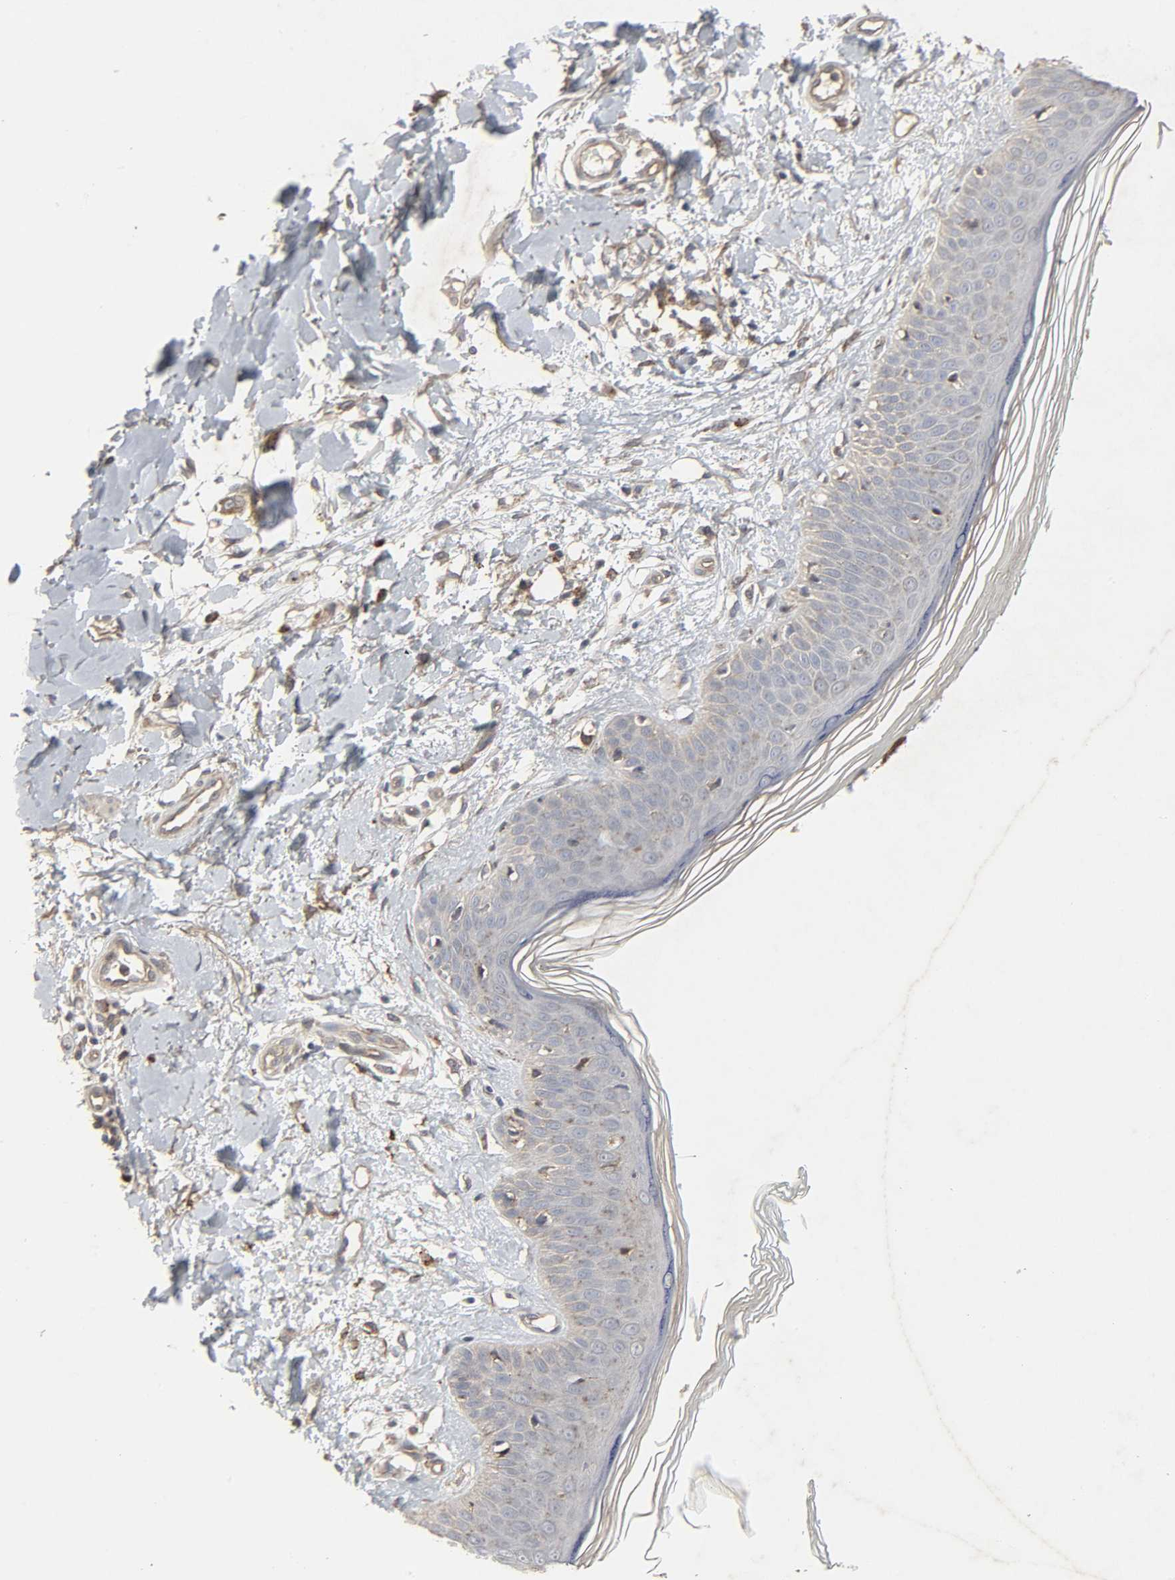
{"staining": {"intensity": "weak", "quantity": ">75%", "location": "cytoplasmic/membranous"}, "tissue": "skin", "cell_type": "Fibroblasts", "image_type": "normal", "snomed": [{"axis": "morphology", "description": "Normal tissue, NOS"}, {"axis": "topography", "description": "Skin"}], "caption": "Unremarkable skin demonstrates weak cytoplasmic/membranous positivity in about >75% of fibroblasts, visualized by immunohistochemistry. Nuclei are stained in blue.", "gene": "ADCY4", "patient": {"sex": "female", "age": 56}}